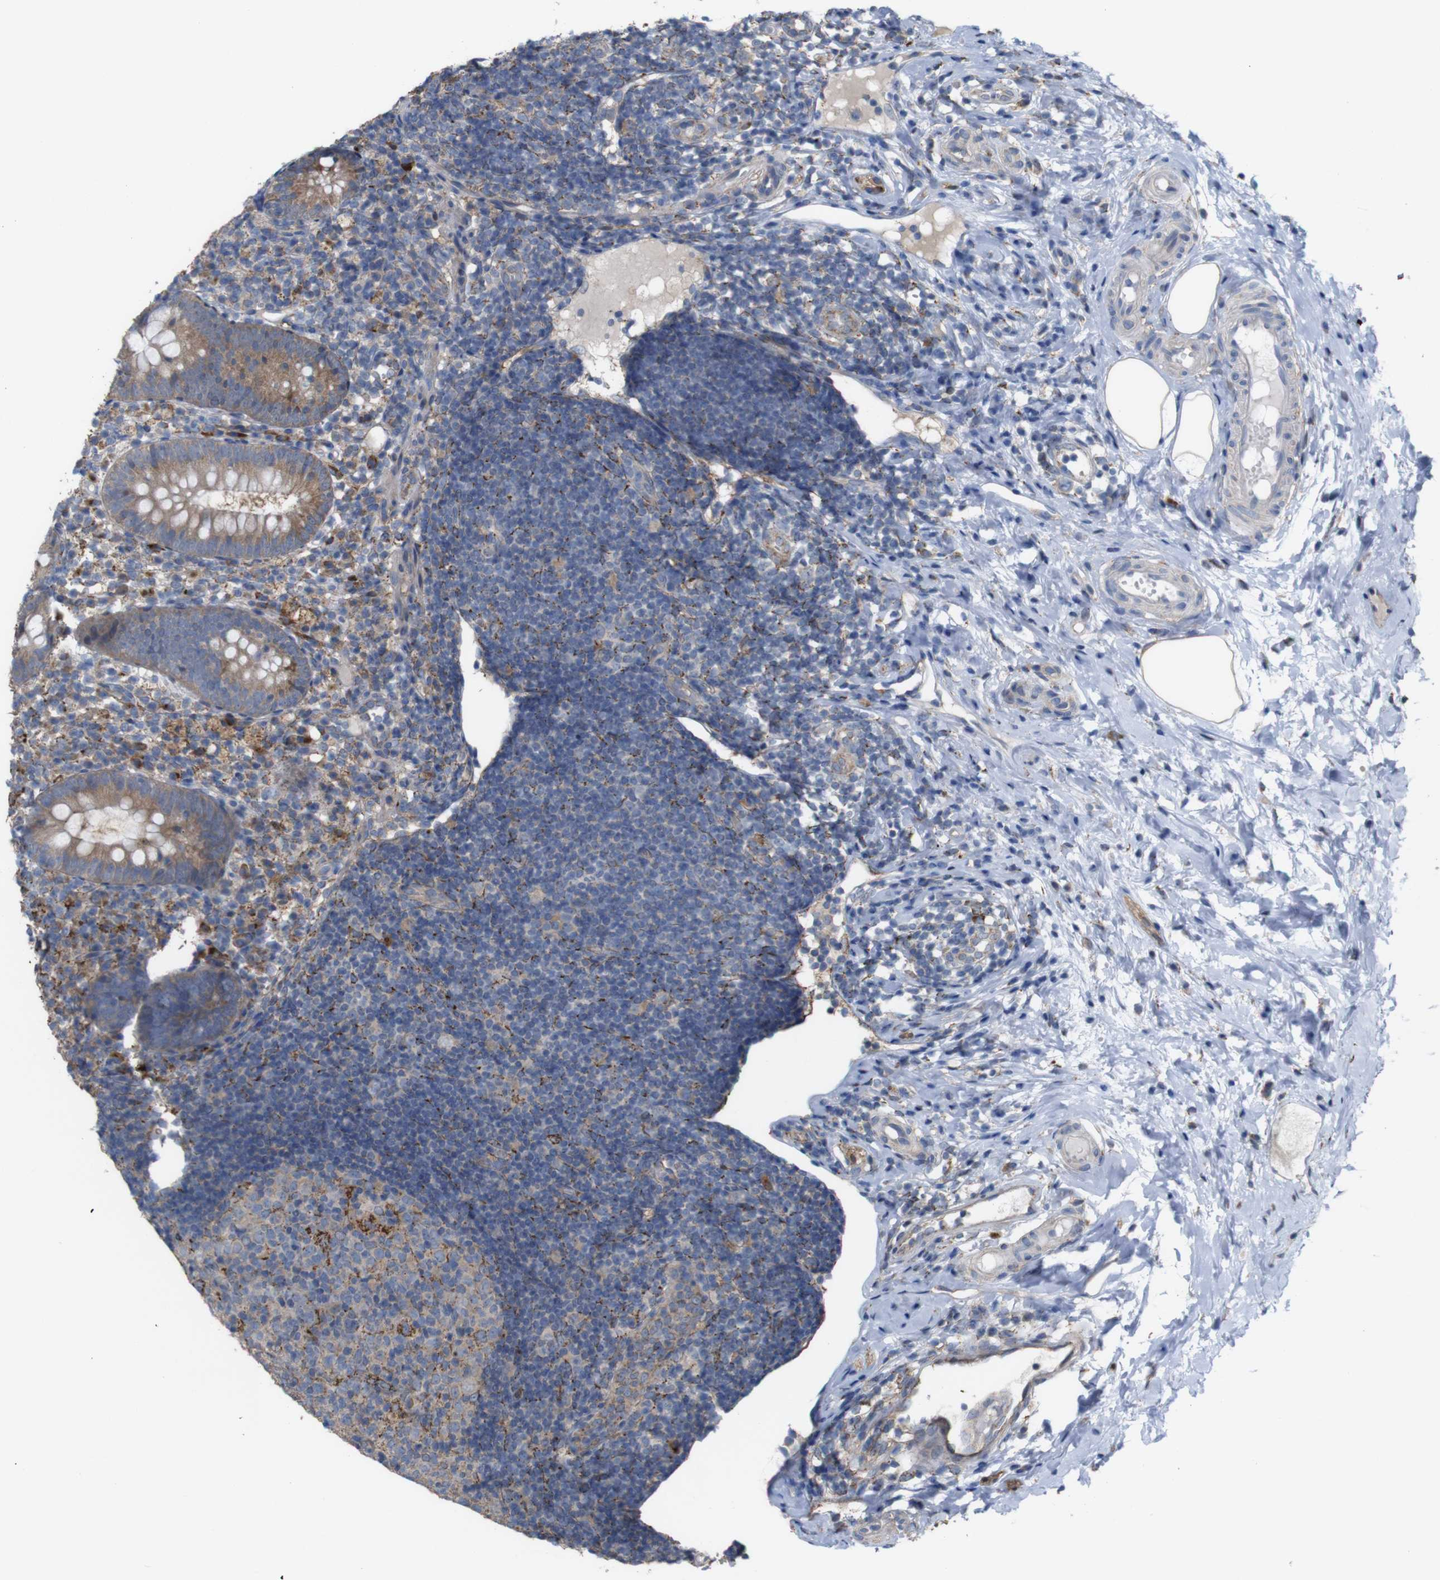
{"staining": {"intensity": "moderate", "quantity": ">75%", "location": "cytoplasmic/membranous"}, "tissue": "appendix", "cell_type": "Glandular cells", "image_type": "normal", "snomed": [{"axis": "morphology", "description": "Normal tissue, NOS"}, {"axis": "topography", "description": "Appendix"}], "caption": "Protein staining exhibits moderate cytoplasmic/membranous staining in approximately >75% of glandular cells in benign appendix. The staining is performed using DAB brown chromogen to label protein expression. The nuclei are counter-stained blue using hematoxylin.", "gene": "PTPRR", "patient": {"sex": "female", "age": 20}}